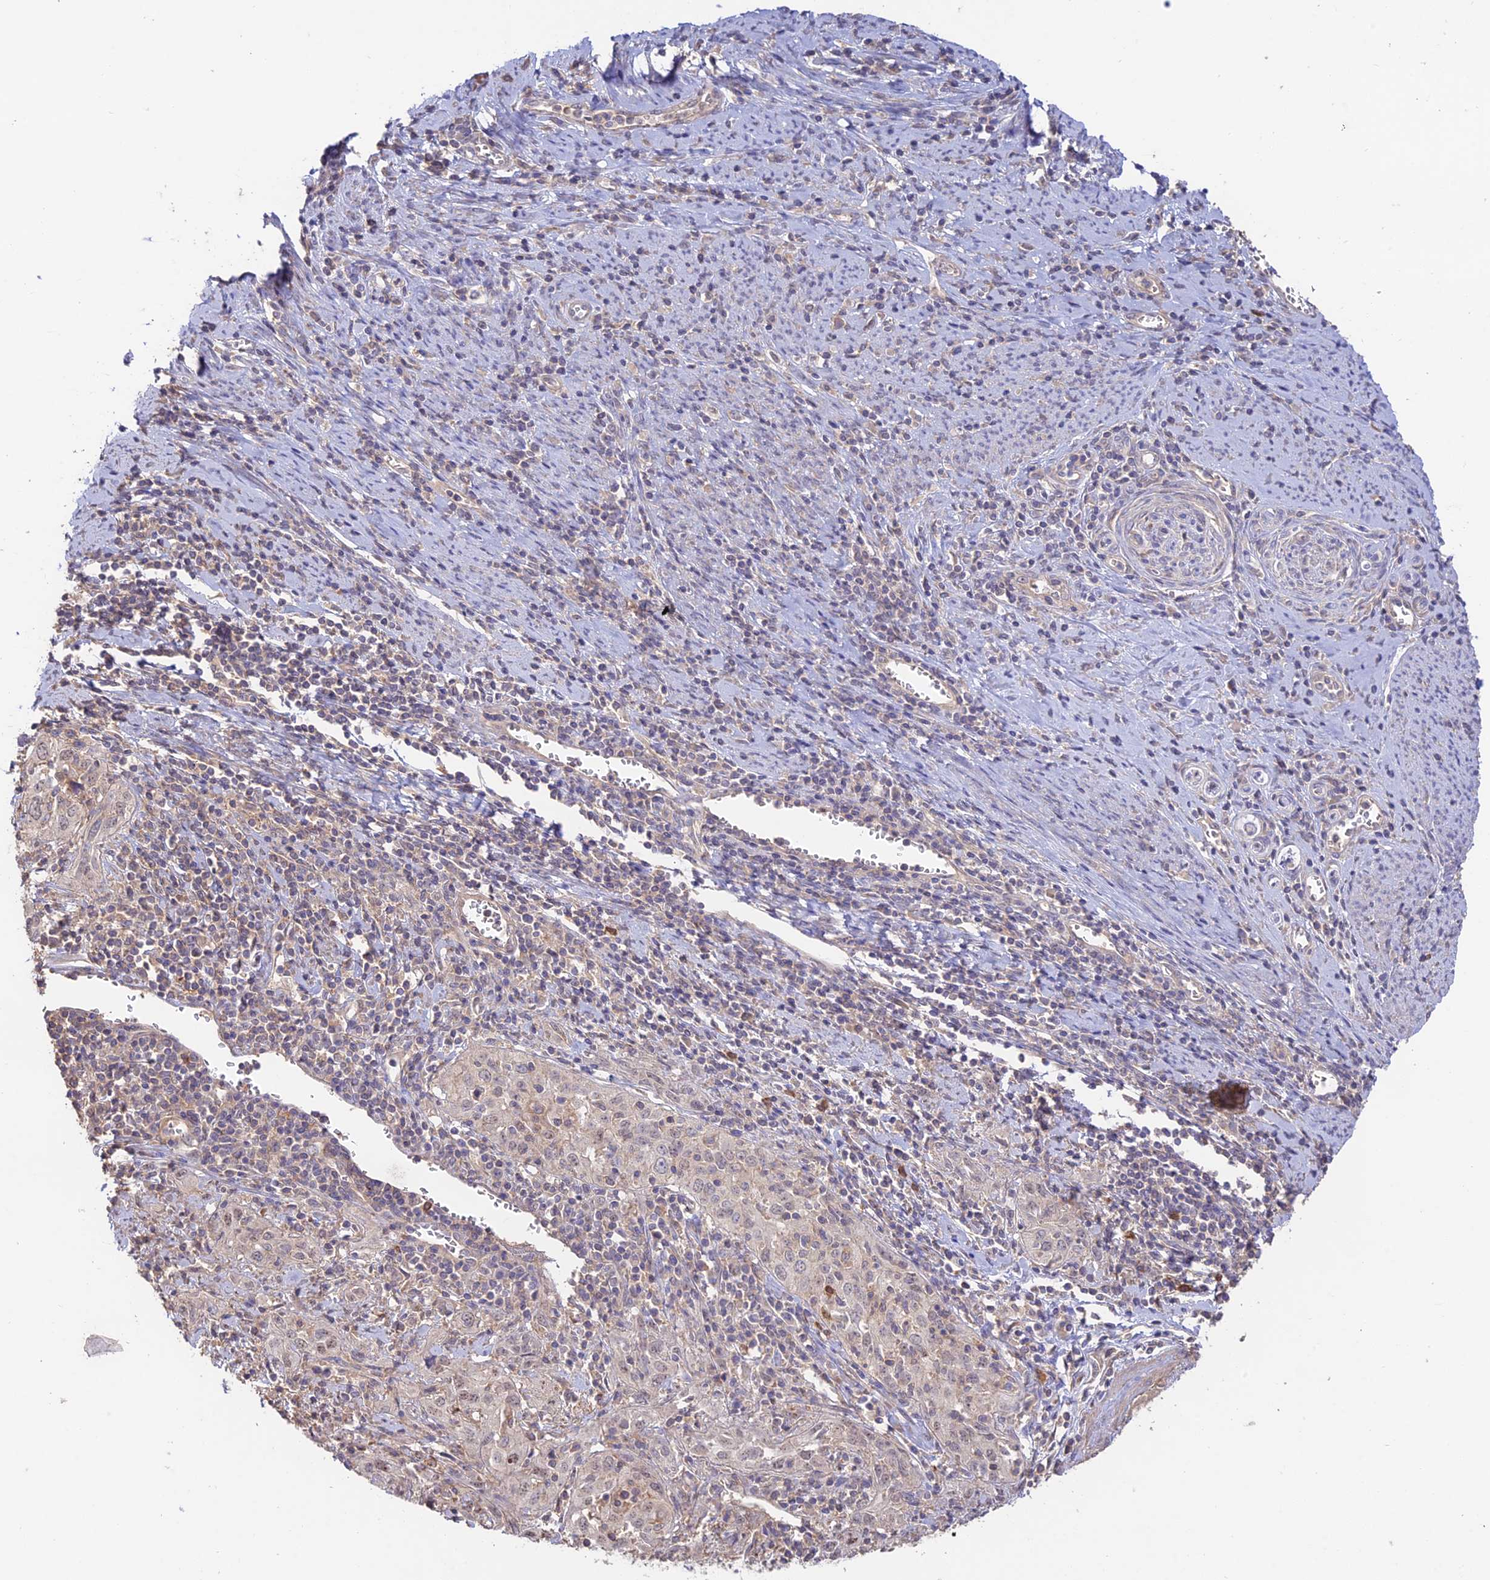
{"staining": {"intensity": "weak", "quantity": "<25%", "location": "nuclear"}, "tissue": "cervical cancer", "cell_type": "Tumor cells", "image_type": "cancer", "snomed": [{"axis": "morphology", "description": "Squamous cell carcinoma, NOS"}, {"axis": "topography", "description": "Cervix"}], "caption": "This is a image of immunohistochemistry staining of squamous cell carcinoma (cervical), which shows no expression in tumor cells.", "gene": "CLCF1", "patient": {"sex": "female", "age": 57}}